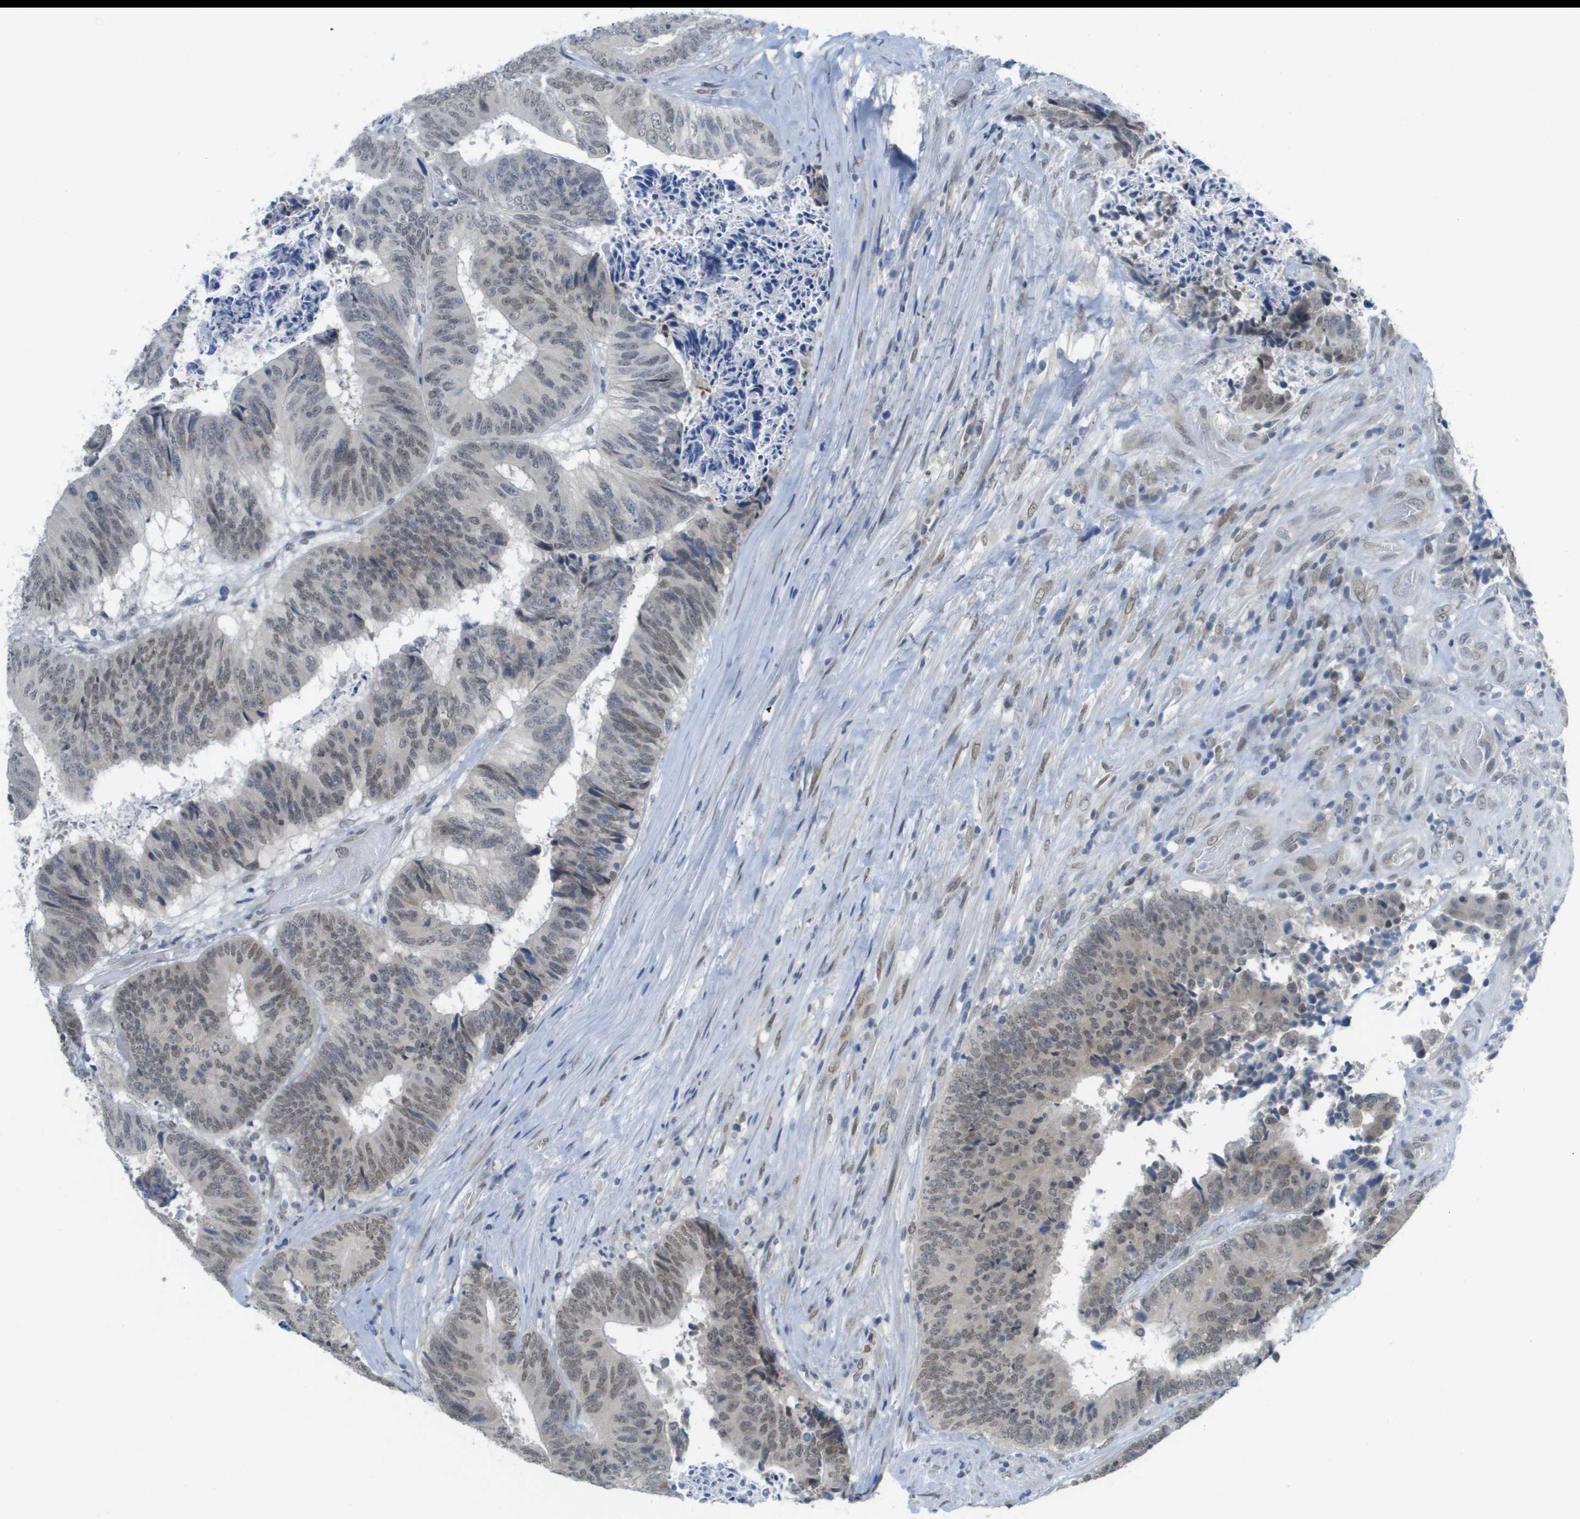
{"staining": {"intensity": "weak", "quantity": "25%-75%", "location": "nuclear"}, "tissue": "colorectal cancer", "cell_type": "Tumor cells", "image_type": "cancer", "snomed": [{"axis": "morphology", "description": "Adenocarcinoma, NOS"}, {"axis": "topography", "description": "Rectum"}], "caption": "Immunohistochemistry of human colorectal adenocarcinoma shows low levels of weak nuclear staining in about 25%-75% of tumor cells.", "gene": "ARID1B", "patient": {"sex": "male", "age": 72}}